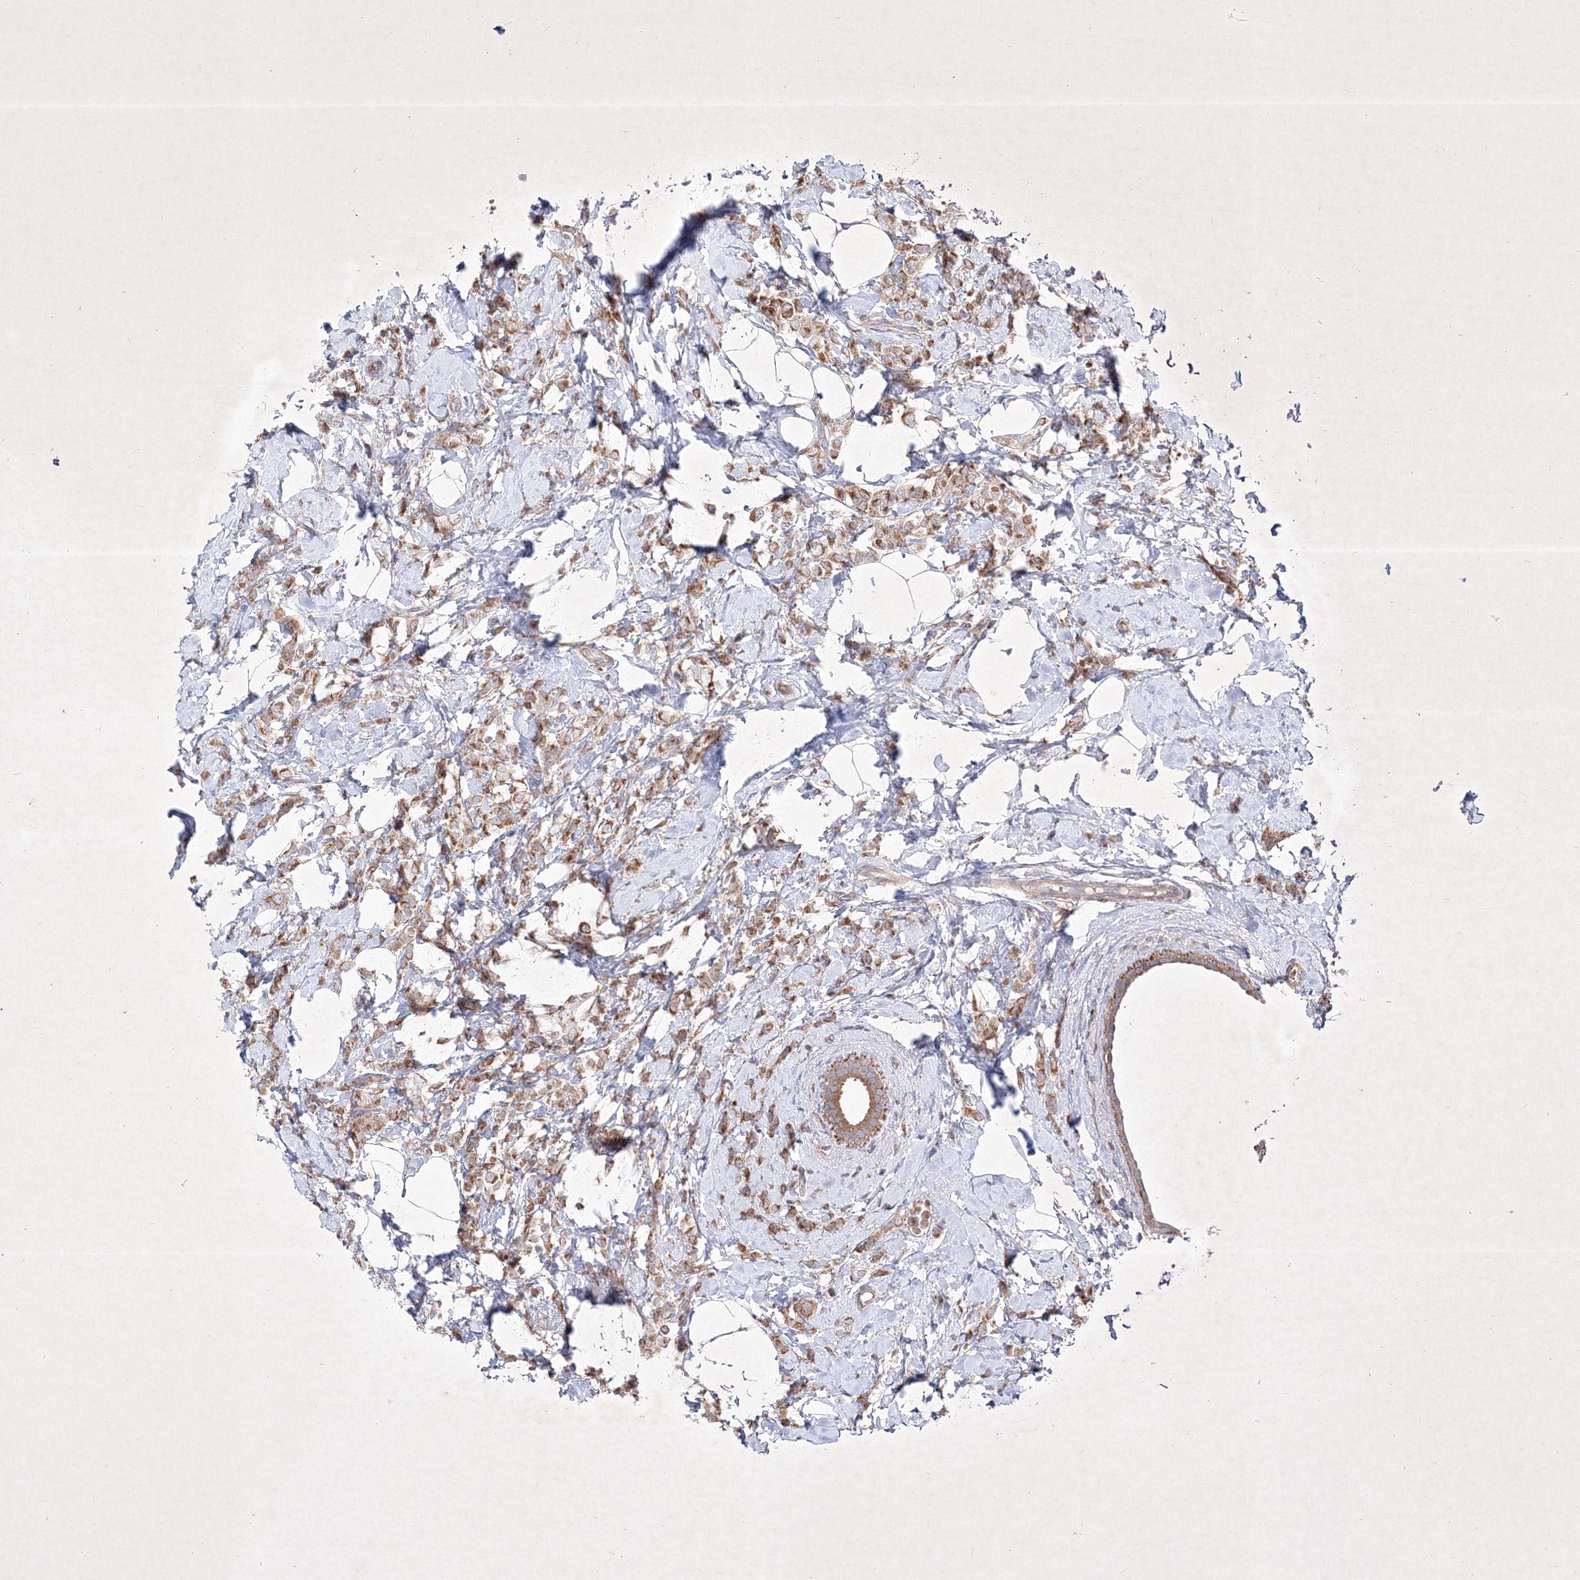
{"staining": {"intensity": "moderate", "quantity": ">75%", "location": "cytoplasmic/membranous"}, "tissue": "breast cancer", "cell_type": "Tumor cells", "image_type": "cancer", "snomed": [{"axis": "morphology", "description": "Lobular carcinoma"}, {"axis": "topography", "description": "Breast"}], "caption": "Brown immunohistochemical staining in breast cancer (lobular carcinoma) shows moderate cytoplasmic/membranous staining in about >75% of tumor cells.", "gene": "OPA1", "patient": {"sex": "female", "age": 47}}